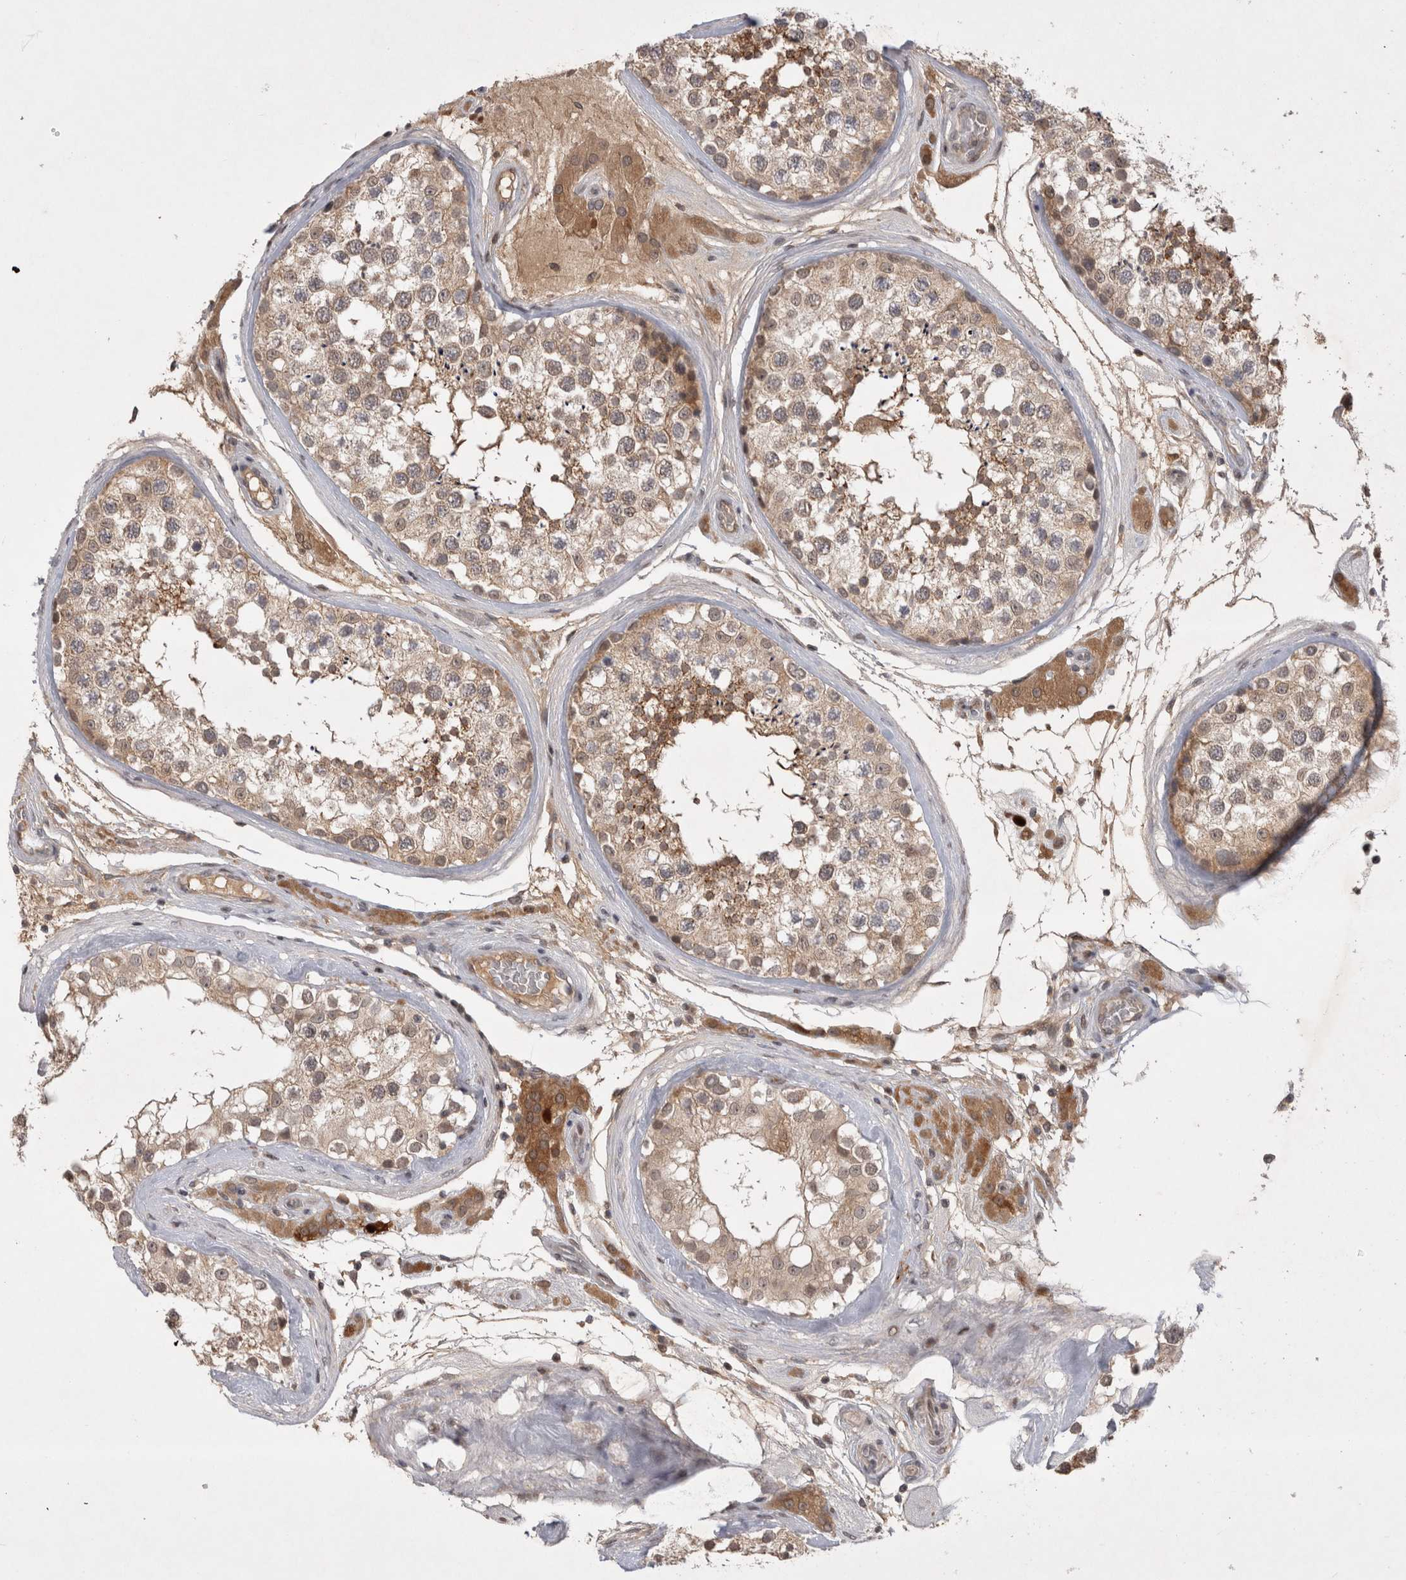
{"staining": {"intensity": "moderate", "quantity": ">75%", "location": "cytoplasmic/membranous"}, "tissue": "testis", "cell_type": "Cells in seminiferous ducts", "image_type": "normal", "snomed": [{"axis": "morphology", "description": "Normal tissue, NOS"}, {"axis": "topography", "description": "Testis"}], "caption": "Brown immunohistochemical staining in unremarkable human testis displays moderate cytoplasmic/membranous expression in about >75% of cells in seminiferous ducts.", "gene": "PLEKHM1", "patient": {"sex": "male", "age": 46}}